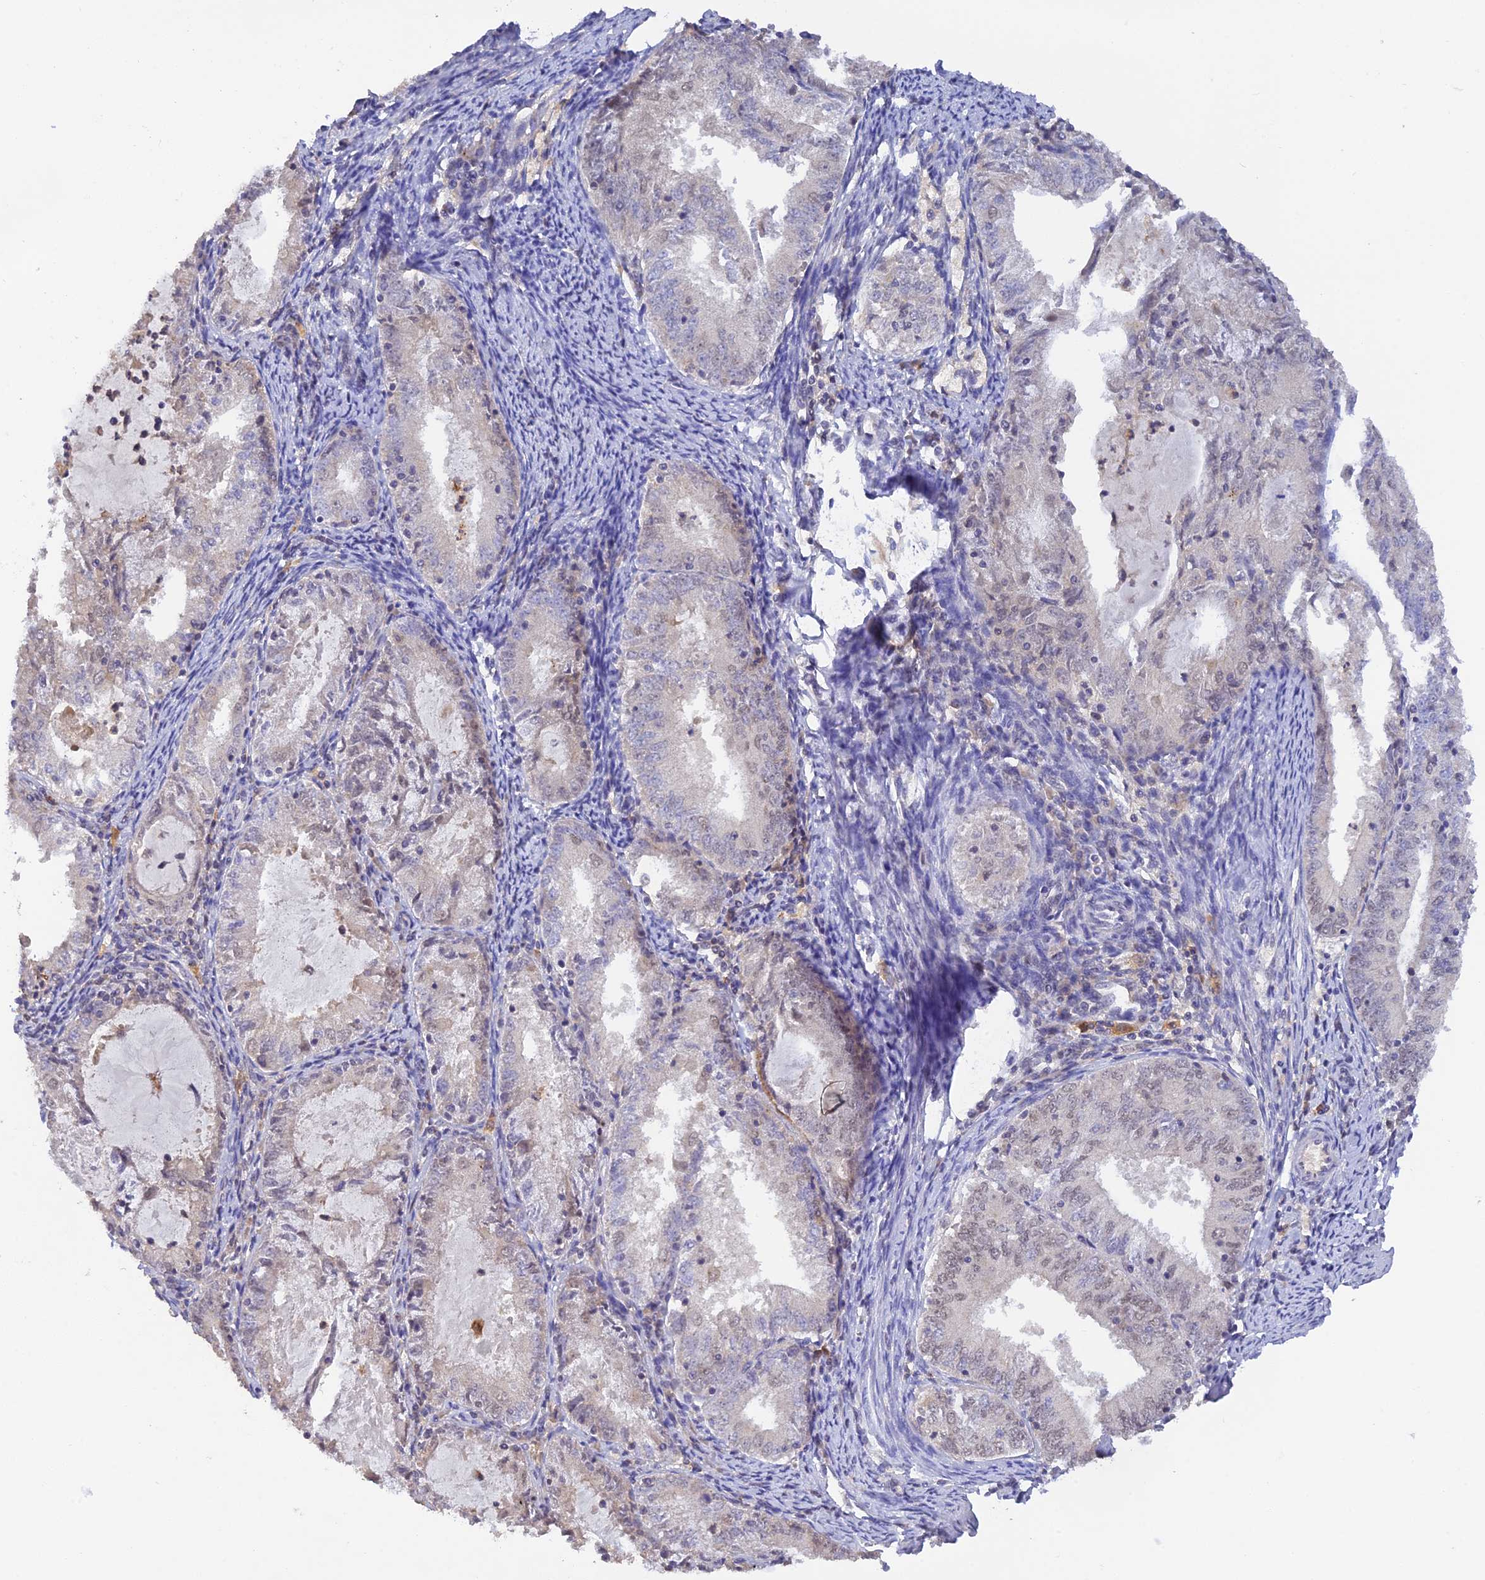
{"staining": {"intensity": "weak", "quantity": "<25%", "location": "nuclear"}, "tissue": "endometrial cancer", "cell_type": "Tumor cells", "image_type": "cancer", "snomed": [{"axis": "morphology", "description": "Adenocarcinoma, NOS"}, {"axis": "topography", "description": "Endometrium"}], "caption": "DAB (3,3'-diaminobenzidine) immunohistochemical staining of human endometrial cancer reveals no significant expression in tumor cells. Nuclei are stained in blue.", "gene": "ZNF436", "patient": {"sex": "female", "age": 57}}